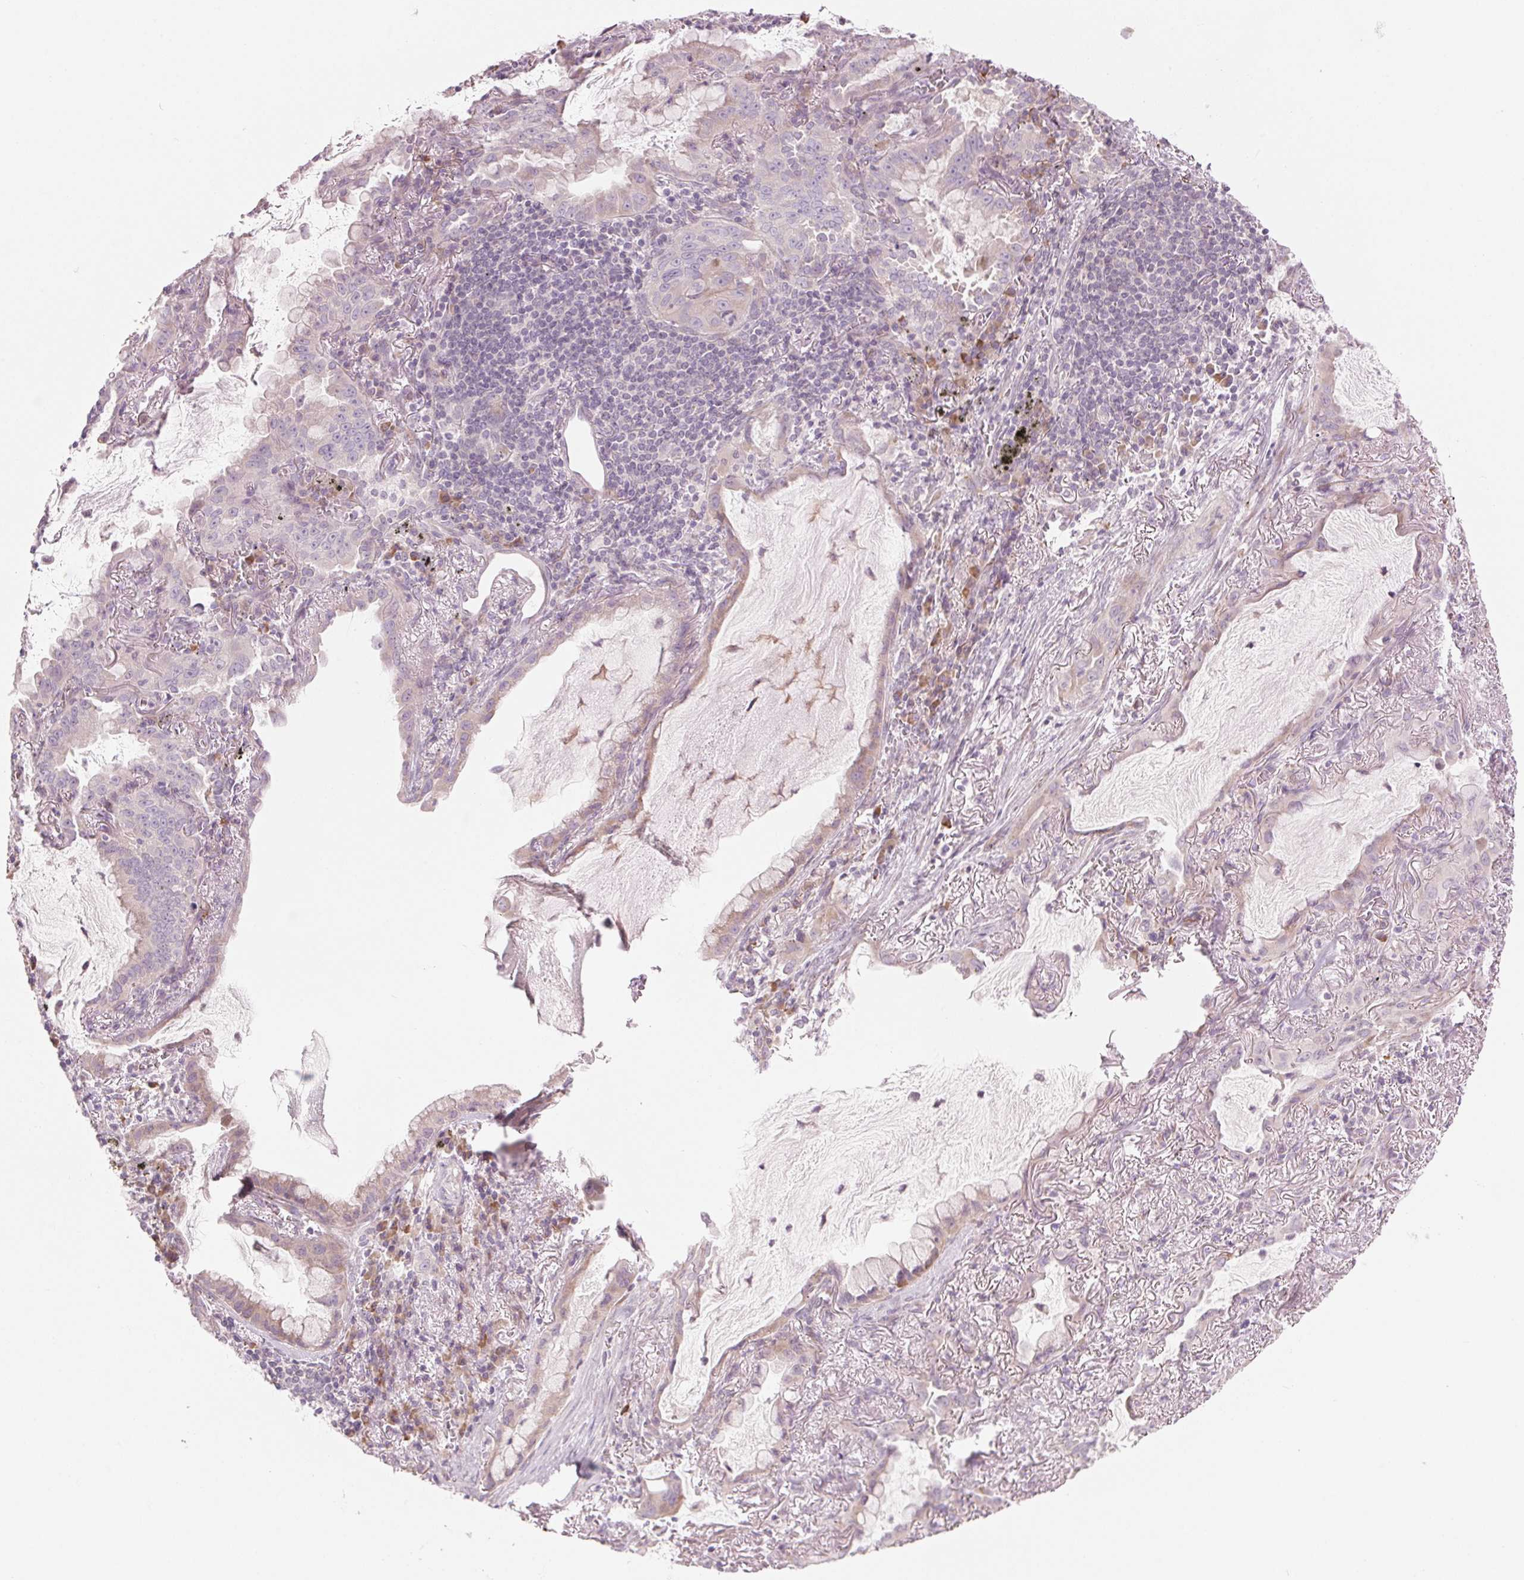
{"staining": {"intensity": "negative", "quantity": "none", "location": "none"}, "tissue": "lung cancer", "cell_type": "Tumor cells", "image_type": "cancer", "snomed": [{"axis": "morphology", "description": "Adenocarcinoma, NOS"}, {"axis": "topography", "description": "Lung"}], "caption": "There is no significant expression in tumor cells of lung adenocarcinoma.", "gene": "GNMT", "patient": {"sex": "male", "age": 65}}